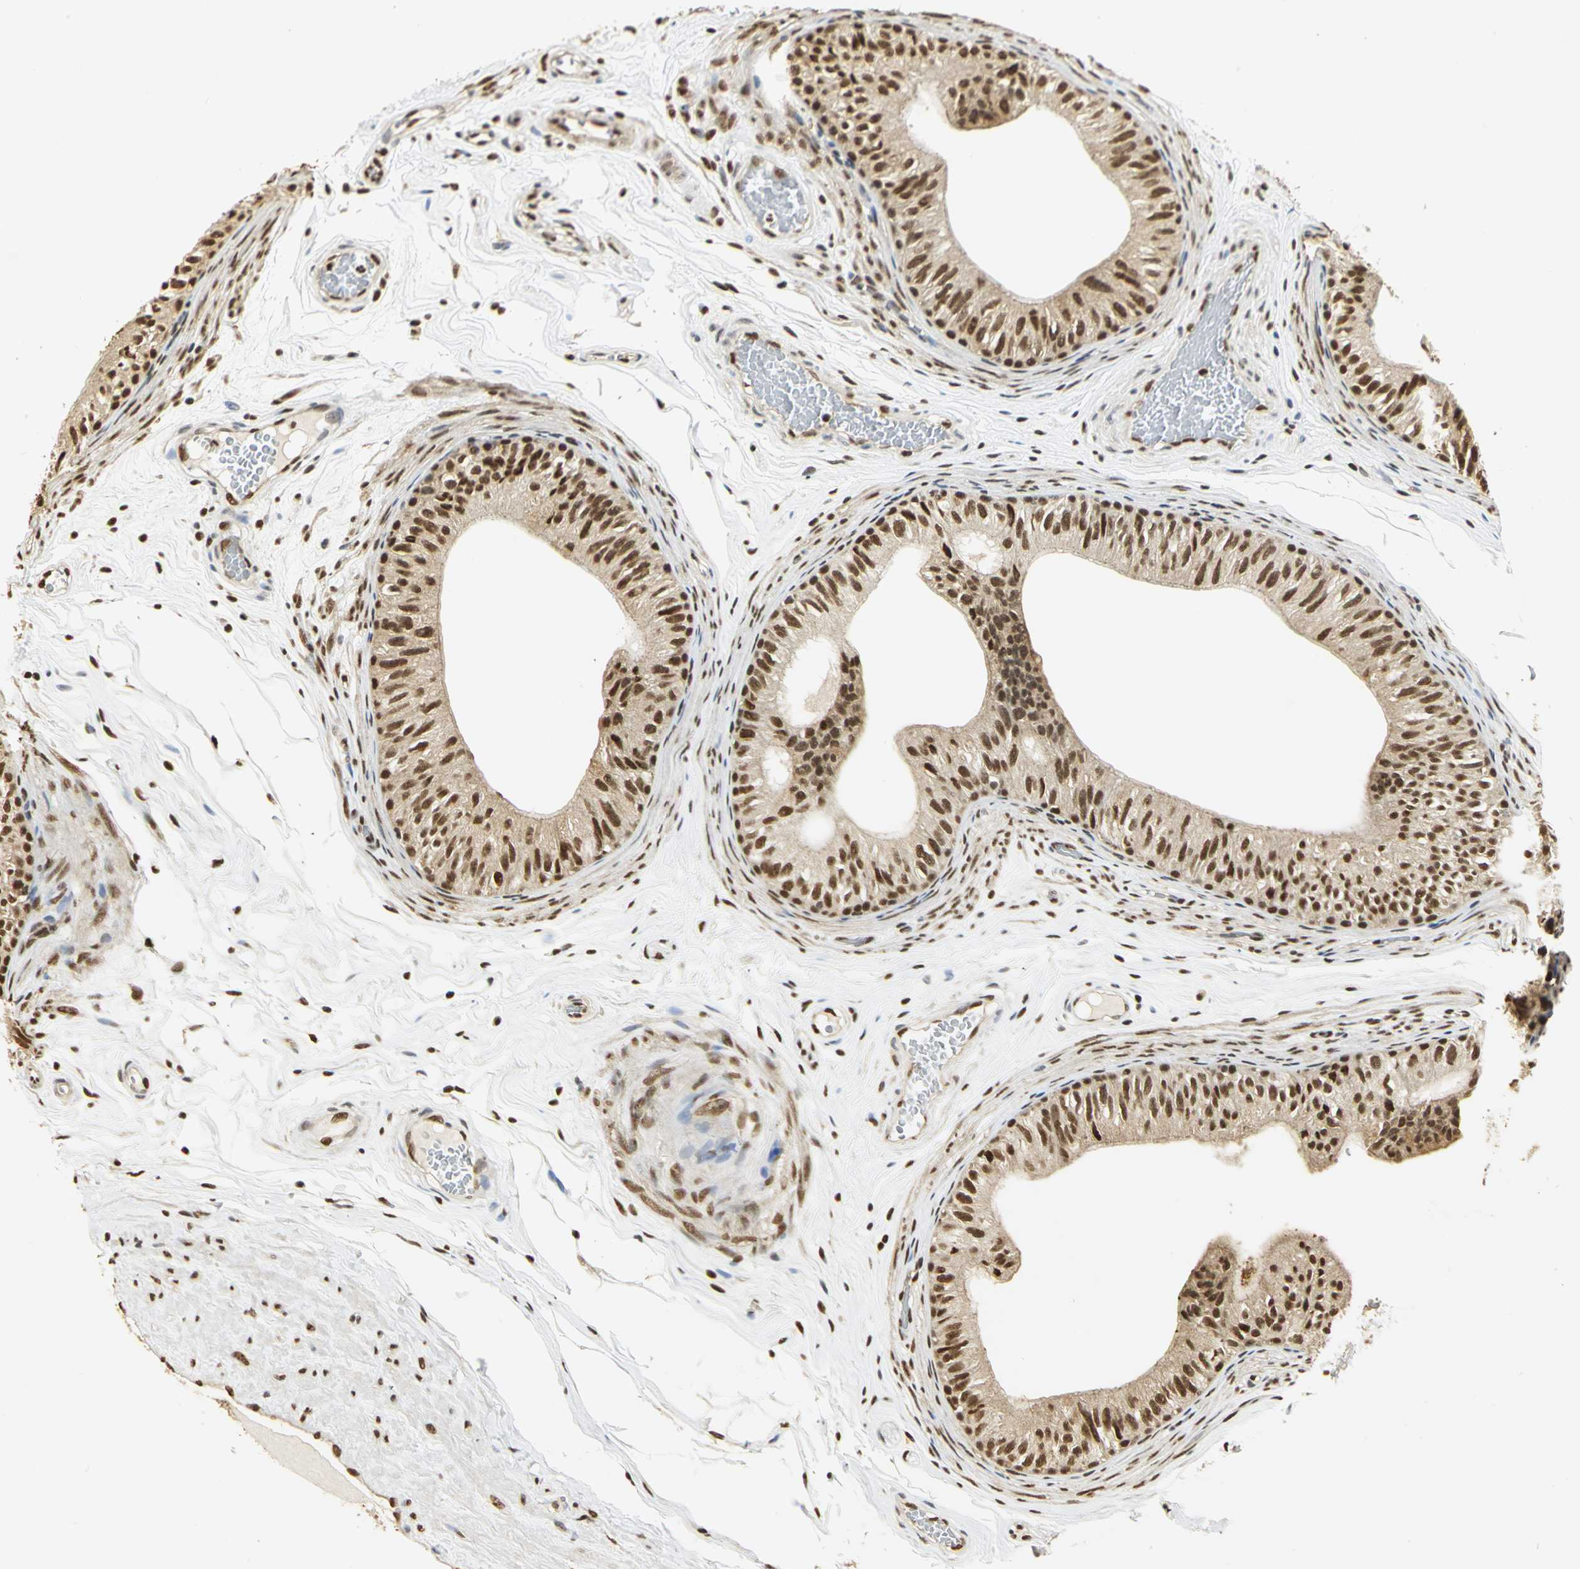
{"staining": {"intensity": "moderate", "quantity": ">75%", "location": "cytoplasmic/membranous,nuclear"}, "tissue": "epididymis", "cell_type": "Glandular cells", "image_type": "normal", "snomed": [{"axis": "morphology", "description": "Normal tissue, NOS"}, {"axis": "topography", "description": "Testis"}, {"axis": "topography", "description": "Epididymis"}], "caption": "Immunohistochemical staining of unremarkable human epididymis displays medium levels of moderate cytoplasmic/membranous,nuclear expression in approximately >75% of glandular cells. The staining was performed using DAB, with brown indicating positive protein expression. Nuclei are stained blue with hematoxylin.", "gene": "SET", "patient": {"sex": "male", "age": 36}}